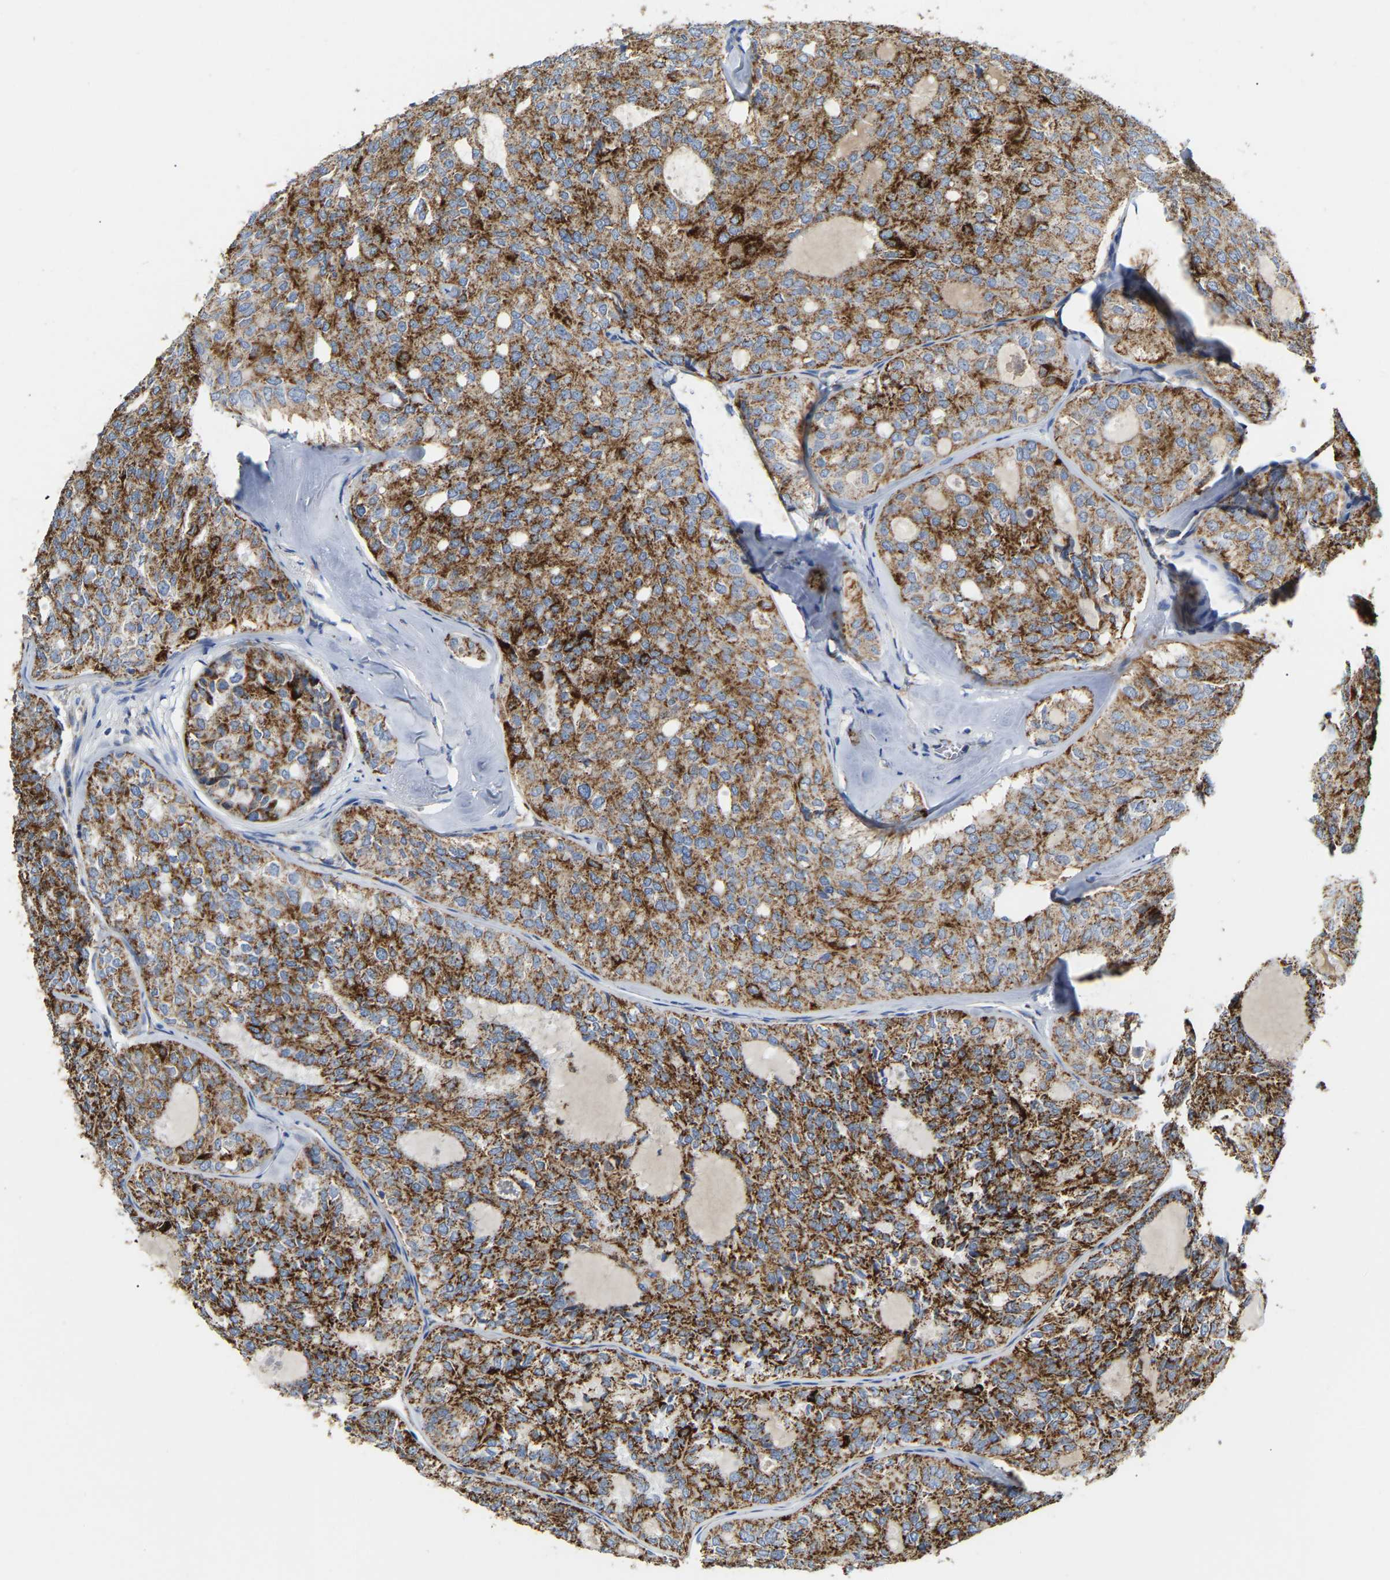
{"staining": {"intensity": "moderate", "quantity": ">75%", "location": "cytoplasmic/membranous"}, "tissue": "thyroid cancer", "cell_type": "Tumor cells", "image_type": "cancer", "snomed": [{"axis": "morphology", "description": "Follicular adenoma carcinoma, NOS"}, {"axis": "topography", "description": "Thyroid gland"}], "caption": "Thyroid cancer stained for a protein (brown) shows moderate cytoplasmic/membranous positive positivity in approximately >75% of tumor cells.", "gene": "HIBADH", "patient": {"sex": "male", "age": 75}}